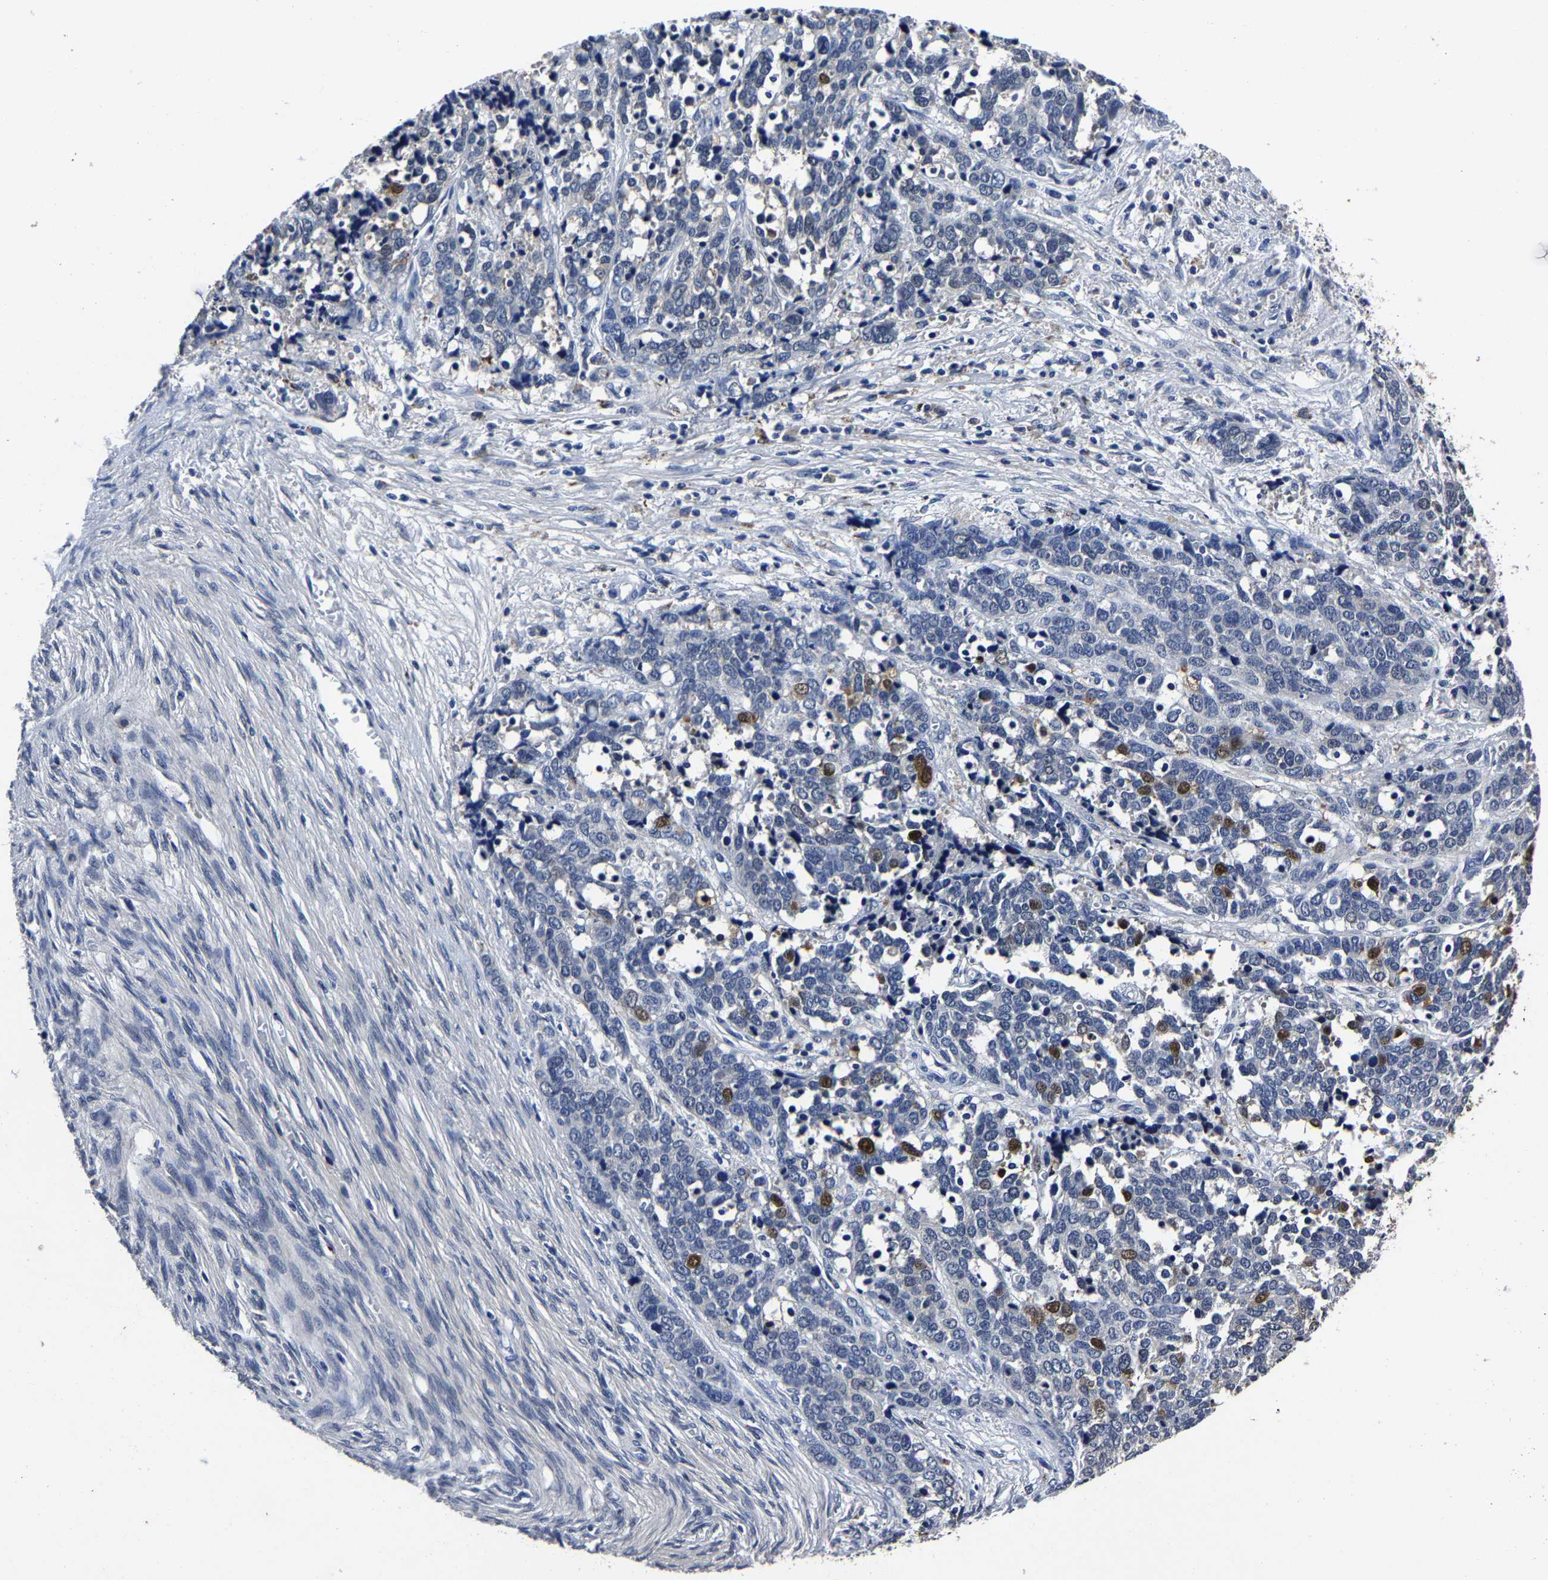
{"staining": {"intensity": "moderate", "quantity": "<25%", "location": "cytoplasmic/membranous,nuclear"}, "tissue": "ovarian cancer", "cell_type": "Tumor cells", "image_type": "cancer", "snomed": [{"axis": "morphology", "description": "Cystadenocarcinoma, serous, NOS"}, {"axis": "topography", "description": "Ovary"}], "caption": "Protein expression analysis of ovarian cancer (serous cystadenocarcinoma) reveals moderate cytoplasmic/membranous and nuclear expression in approximately <25% of tumor cells. Nuclei are stained in blue.", "gene": "PSPH", "patient": {"sex": "female", "age": 44}}